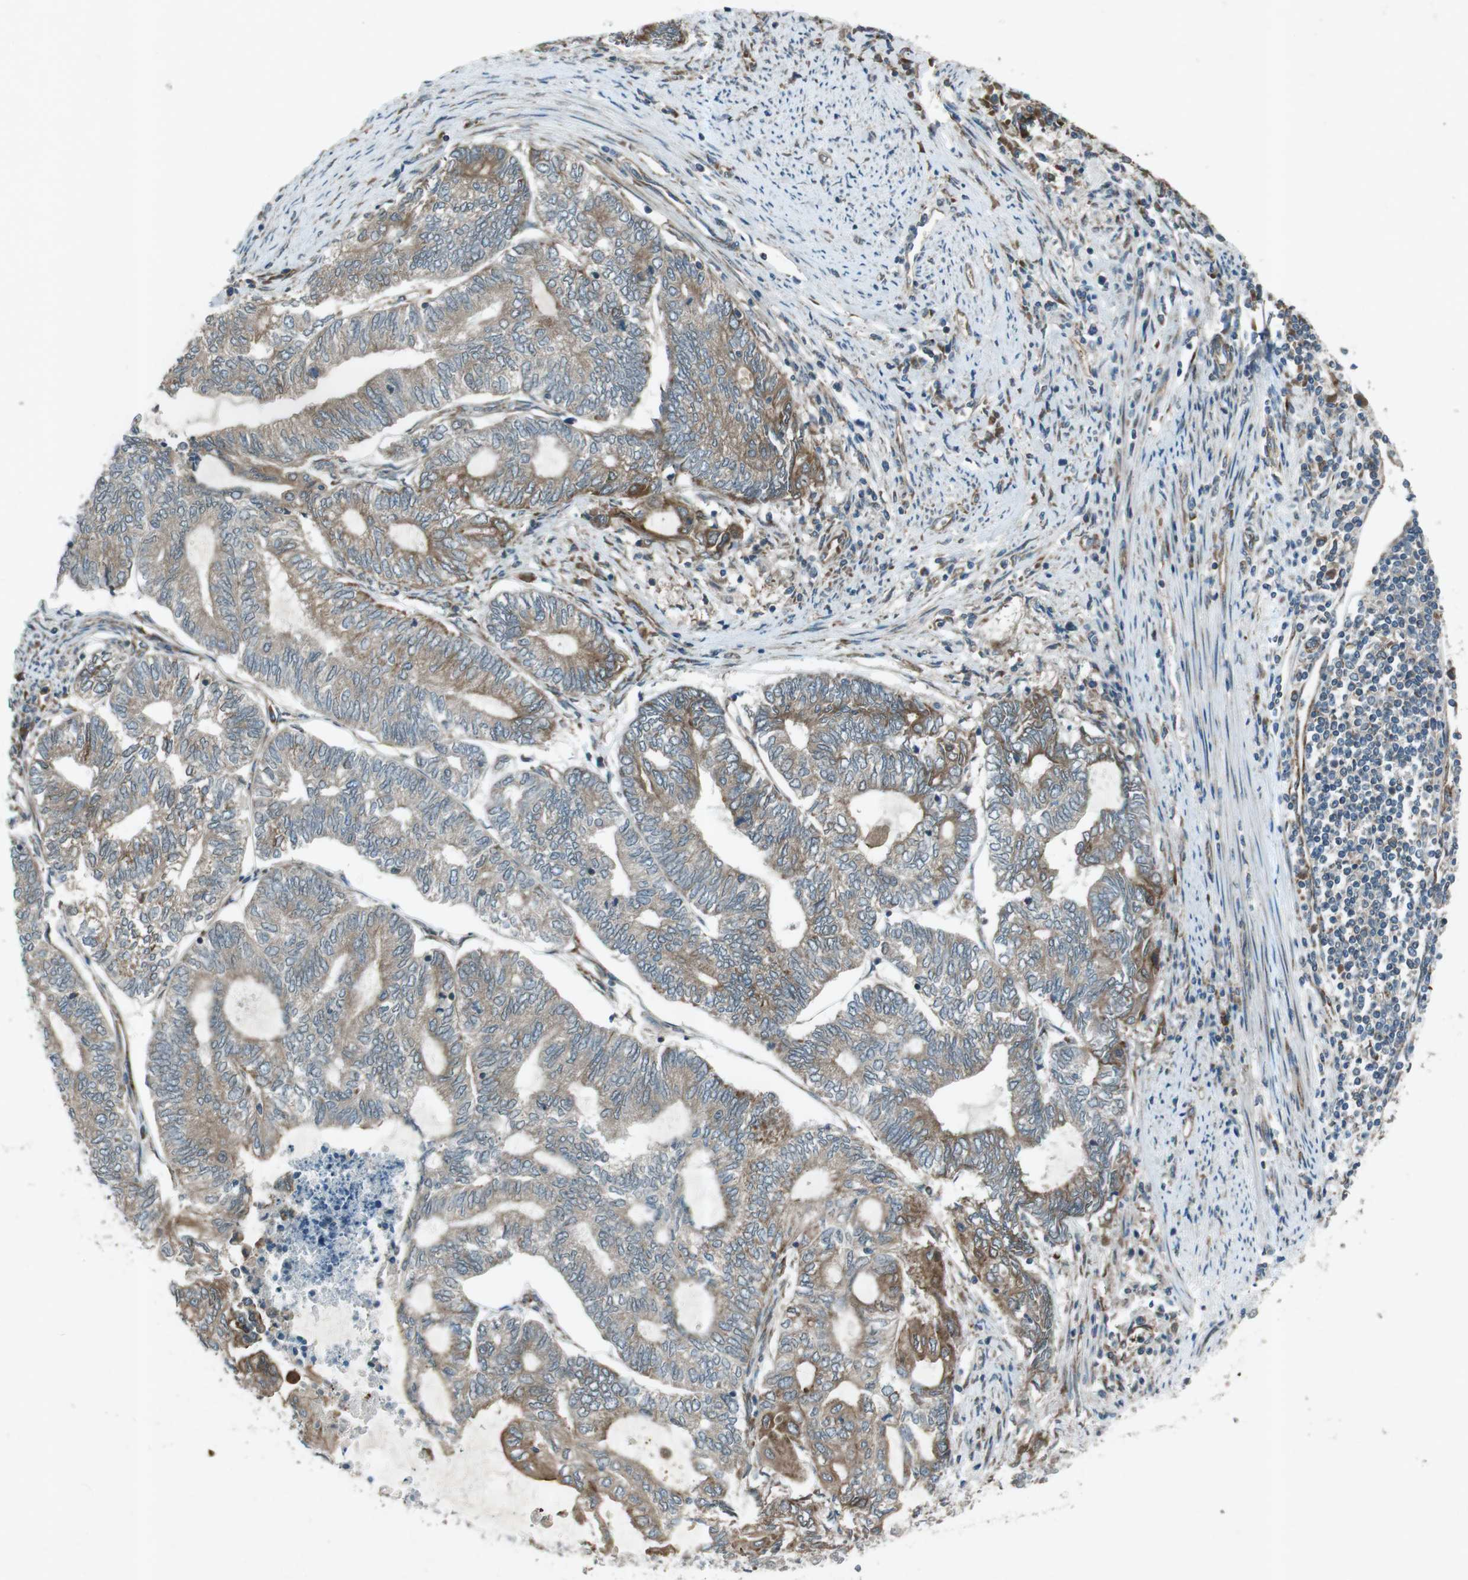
{"staining": {"intensity": "moderate", "quantity": ">75%", "location": "cytoplasmic/membranous"}, "tissue": "endometrial cancer", "cell_type": "Tumor cells", "image_type": "cancer", "snomed": [{"axis": "morphology", "description": "Adenocarcinoma, NOS"}, {"axis": "topography", "description": "Uterus"}, {"axis": "topography", "description": "Endometrium"}], "caption": "Brown immunohistochemical staining in endometrial adenocarcinoma shows moderate cytoplasmic/membranous positivity in approximately >75% of tumor cells.", "gene": "SLC41A1", "patient": {"sex": "female", "age": 70}}